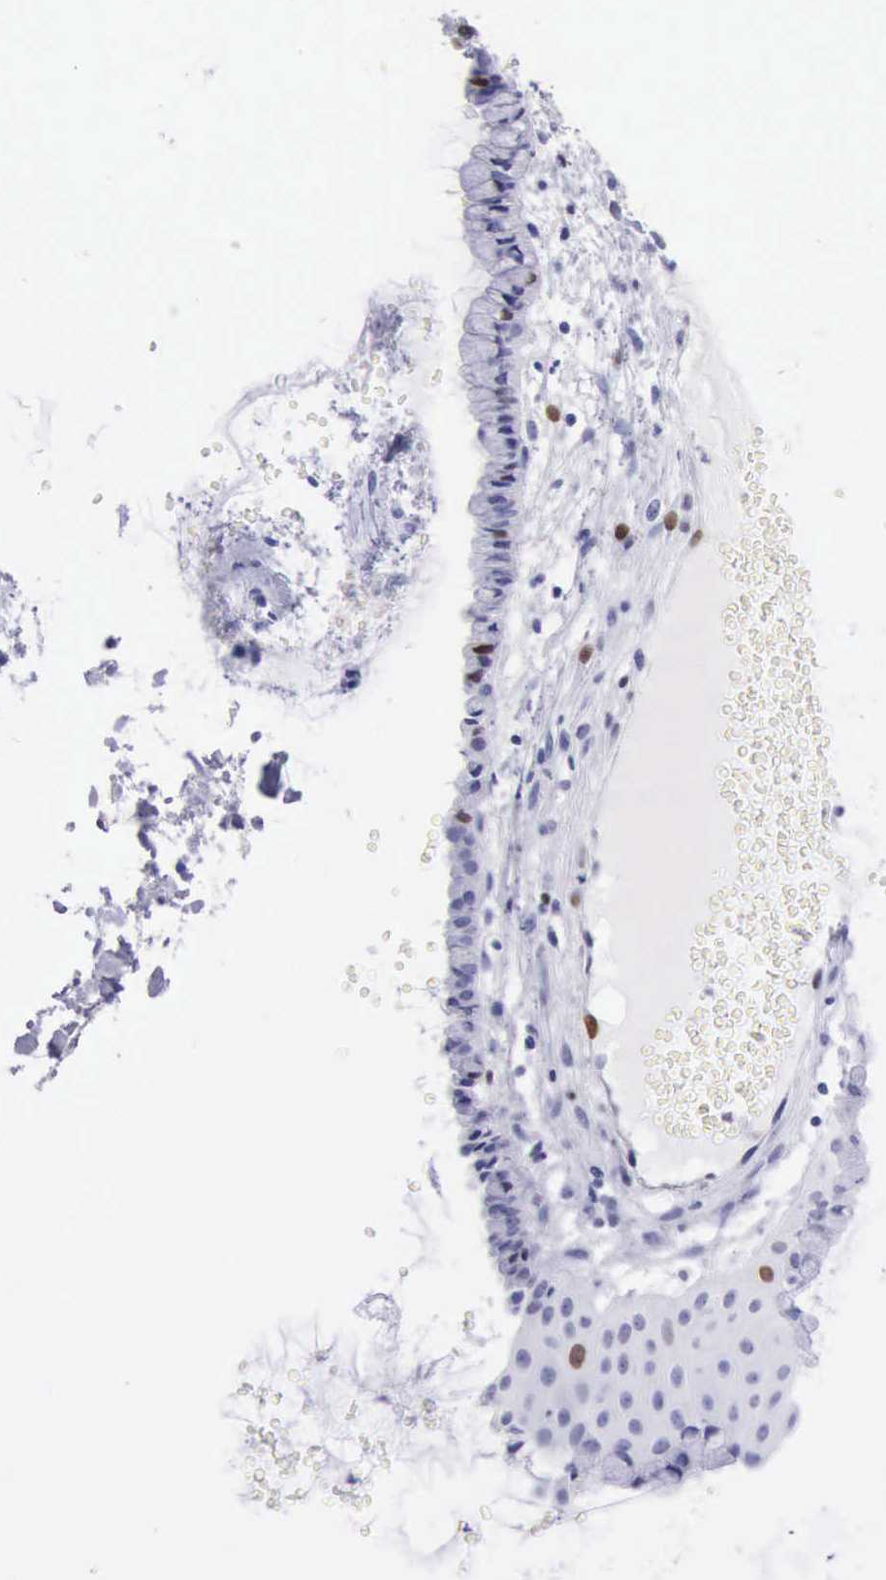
{"staining": {"intensity": "negative", "quantity": "none", "location": "none"}, "tissue": "cervix", "cell_type": "Glandular cells", "image_type": "normal", "snomed": [{"axis": "morphology", "description": "Normal tissue, NOS"}, {"axis": "topography", "description": "Cervix"}], "caption": "This is a photomicrograph of IHC staining of normal cervix, which shows no expression in glandular cells. The staining is performed using DAB (3,3'-diaminobenzidine) brown chromogen with nuclei counter-stained in using hematoxylin.", "gene": "MCM2", "patient": {"sex": "female", "age": 39}}